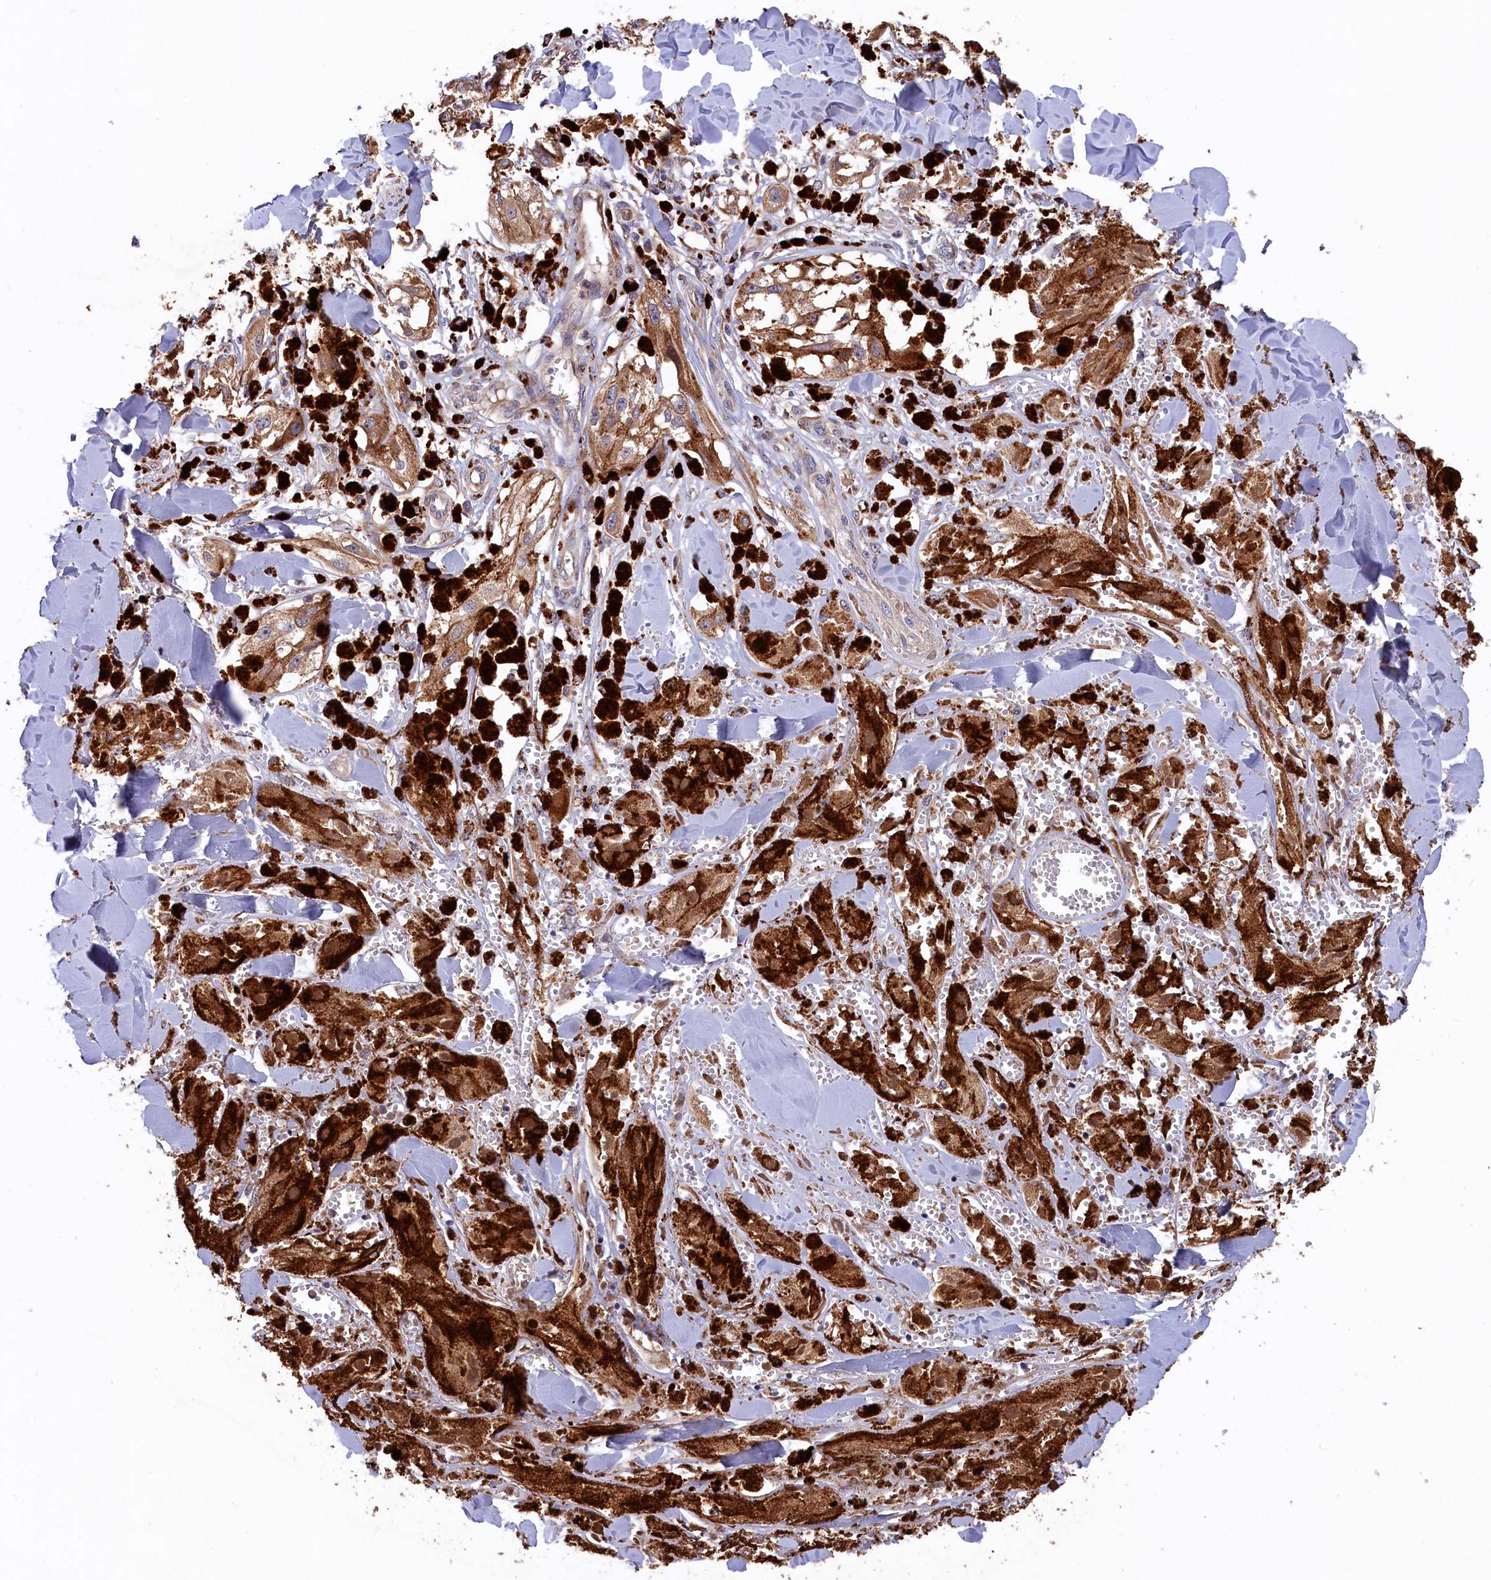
{"staining": {"intensity": "moderate", "quantity": ">75%", "location": "cytoplasmic/membranous"}, "tissue": "melanoma", "cell_type": "Tumor cells", "image_type": "cancer", "snomed": [{"axis": "morphology", "description": "Malignant melanoma, NOS"}, {"axis": "topography", "description": "Skin"}], "caption": "Protein staining of malignant melanoma tissue demonstrates moderate cytoplasmic/membranous staining in about >75% of tumor cells.", "gene": "GREB1L", "patient": {"sex": "male", "age": 88}}